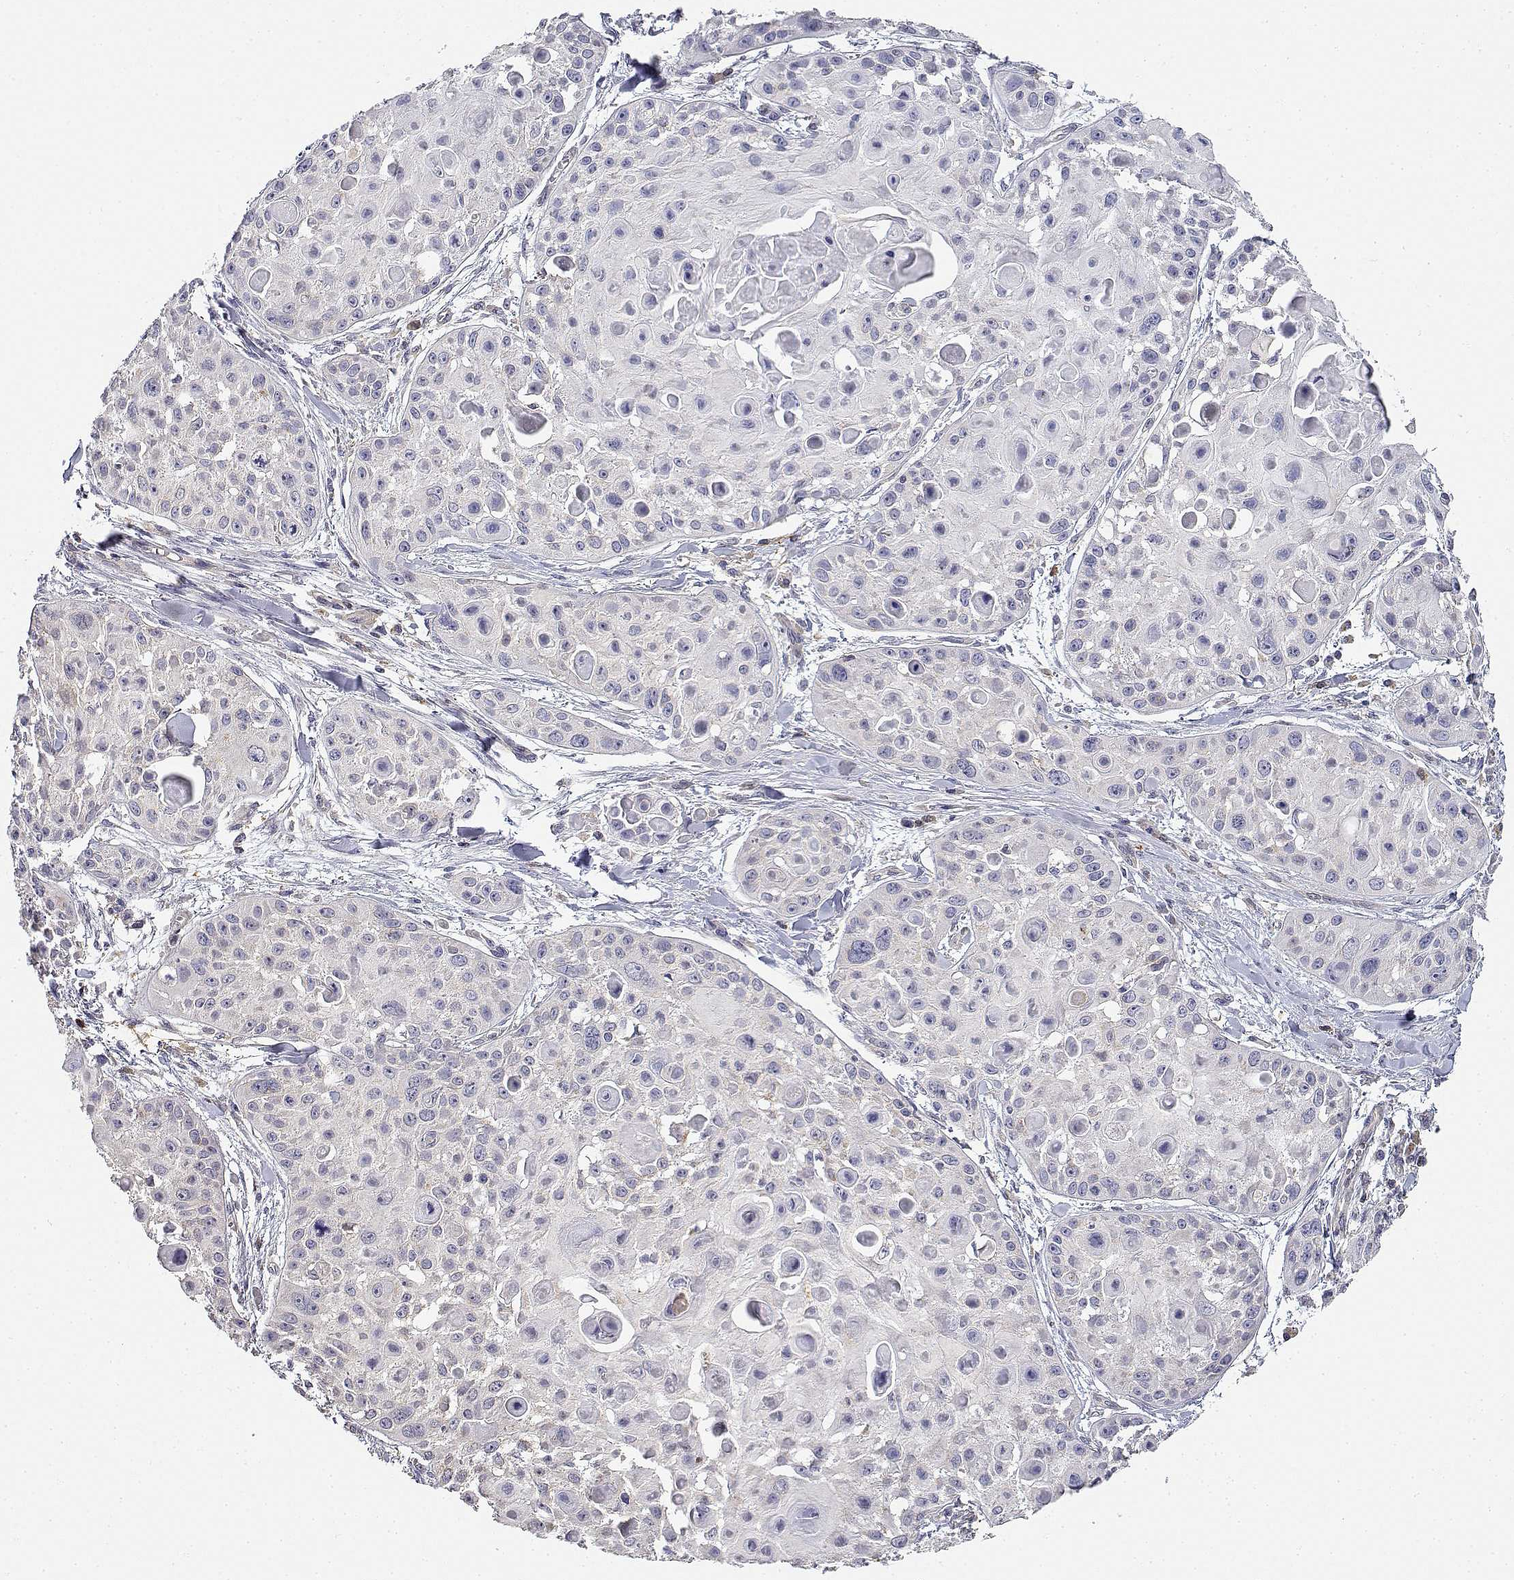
{"staining": {"intensity": "negative", "quantity": "none", "location": "none"}, "tissue": "skin cancer", "cell_type": "Tumor cells", "image_type": "cancer", "snomed": [{"axis": "morphology", "description": "Squamous cell carcinoma, NOS"}, {"axis": "topography", "description": "Skin"}, {"axis": "topography", "description": "Anal"}], "caption": "This is an immunohistochemistry micrograph of human squamous cell carcinoma (skin). There is no staining in tumor cells.", "gene": "ADA", "patient": {"sex": "female", "age": 75}}